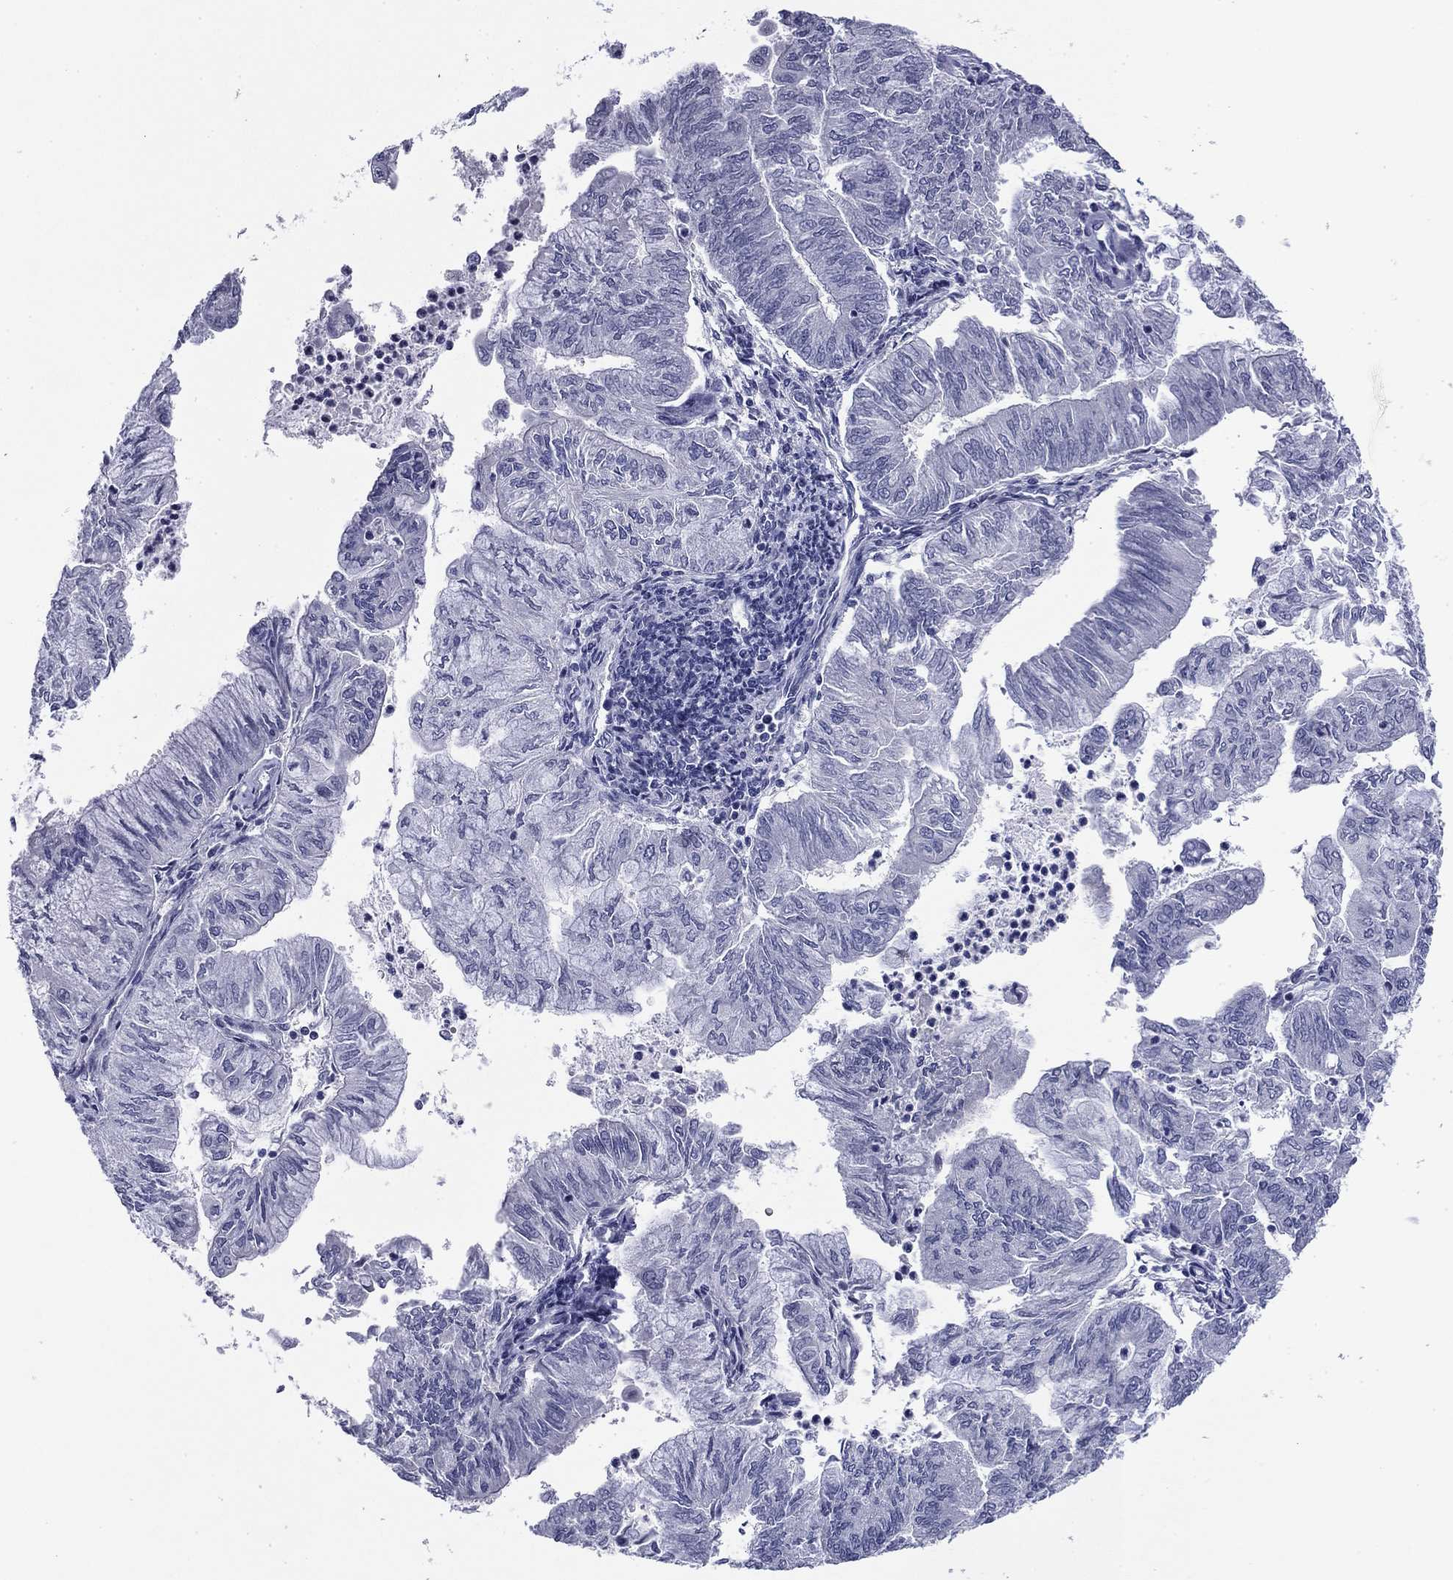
{"staining": {"intensity": "negative", "quantity": "none", "location": "none"}, "tissue": "endometrial cancer", "cell_type": "Tumor cells", "image_type": "cancer", "snomed": [{"axis": "morphology", "description": "Adenocarcinoma, NOS"}, {"axis": "topography", "description": "Endometrium"}], "caption": "The photomicrograph demonstrates no significant staining in tumor cells of endometrial cancer (adenocarcinoma).", "gene": "ABCC2", "patient": {"sex": "female", "age": 59}}